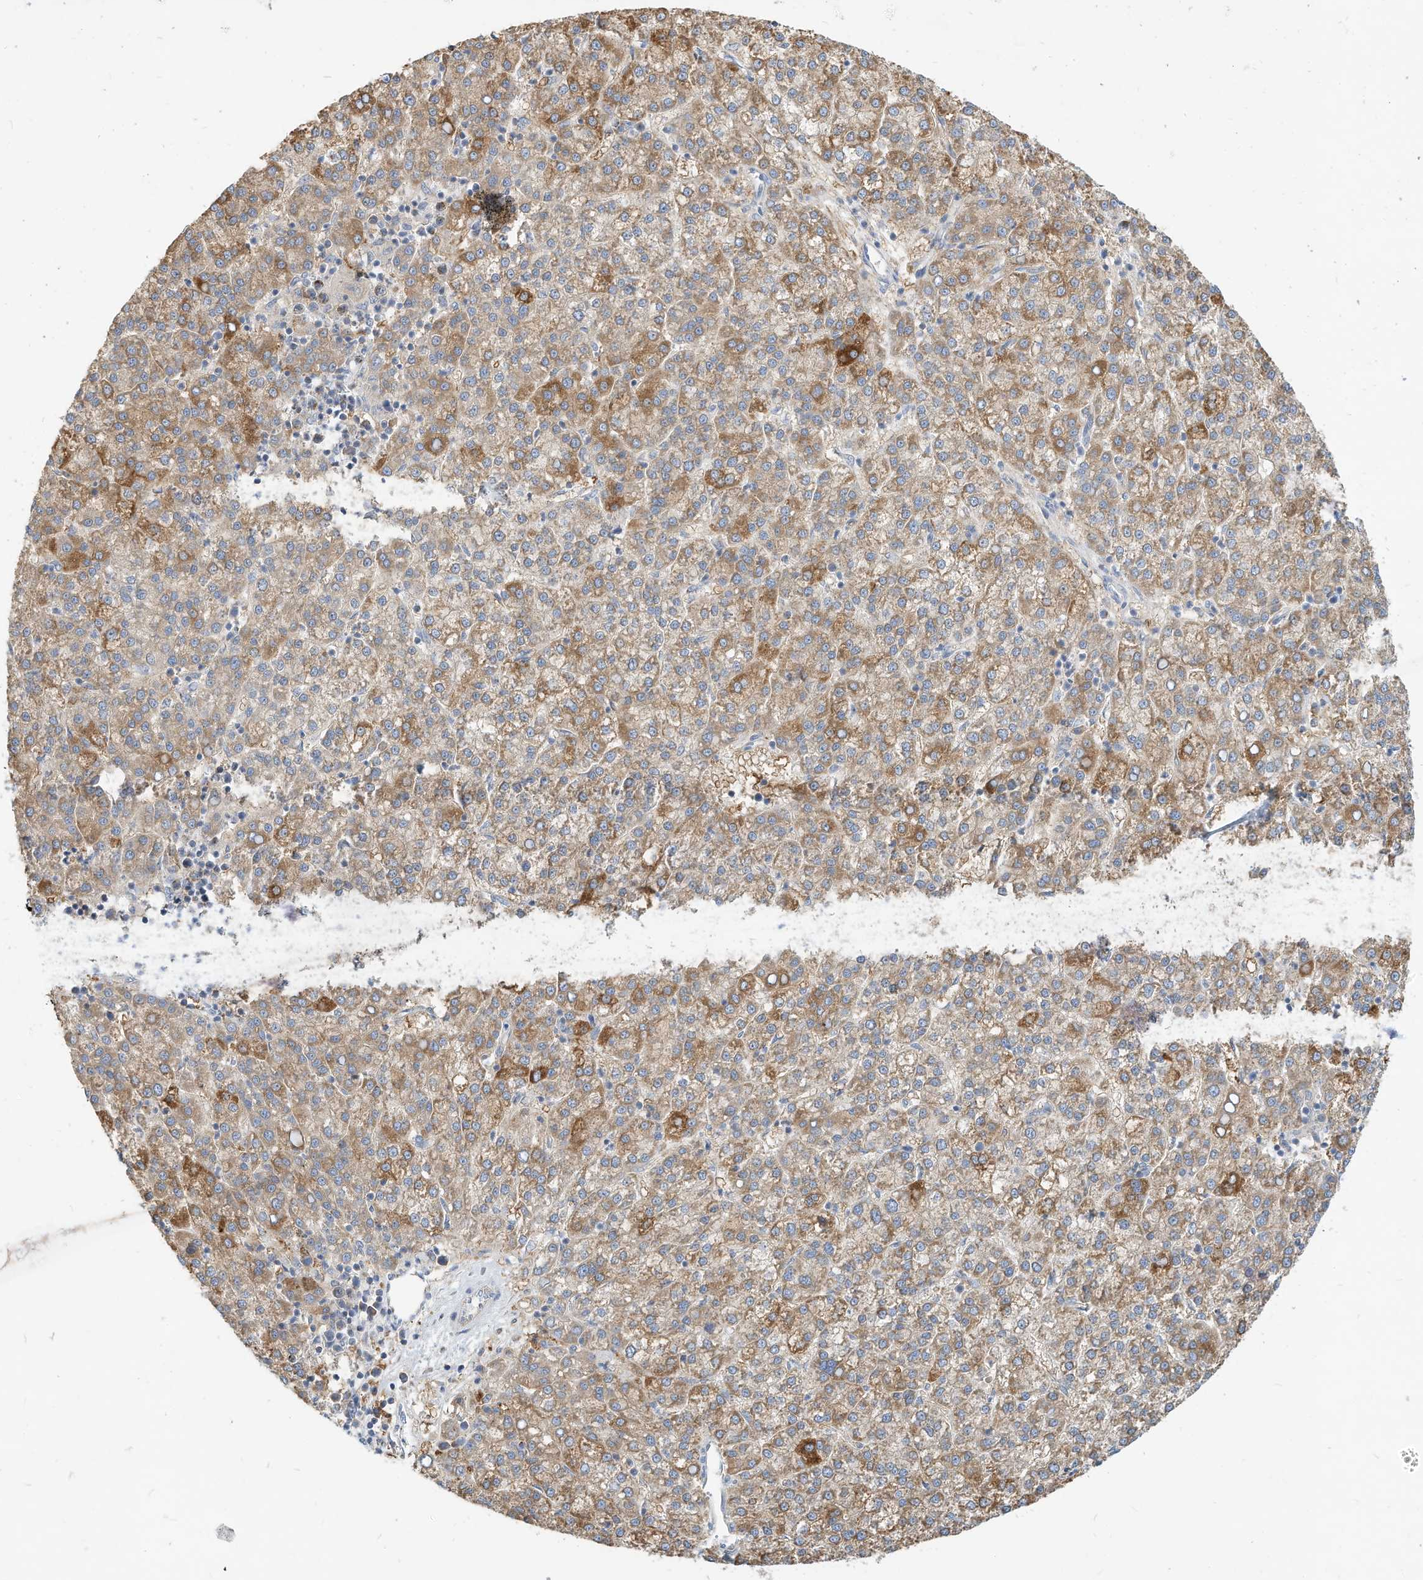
{"staining": {"intensity": "moderate", "quantity": ">75%", "location": "cytoplasmic/membranous"}, "tissue": "liver cancer", "cell_type": "Tumor cells", "image_type": "cancer", "snomed": [{"axis": "morphology", "description": "Carcinoma, Hepatocellular, NOS"}, {"axis": "topography", "description": "Liver"}], "caption": "Human liver cancer (hepatocellular carcinoma) stained with a protein marker exhibits moderate staining in tumor cells.", "gene": "RHOH", "patient": {"sex": "female", "age": 58}}